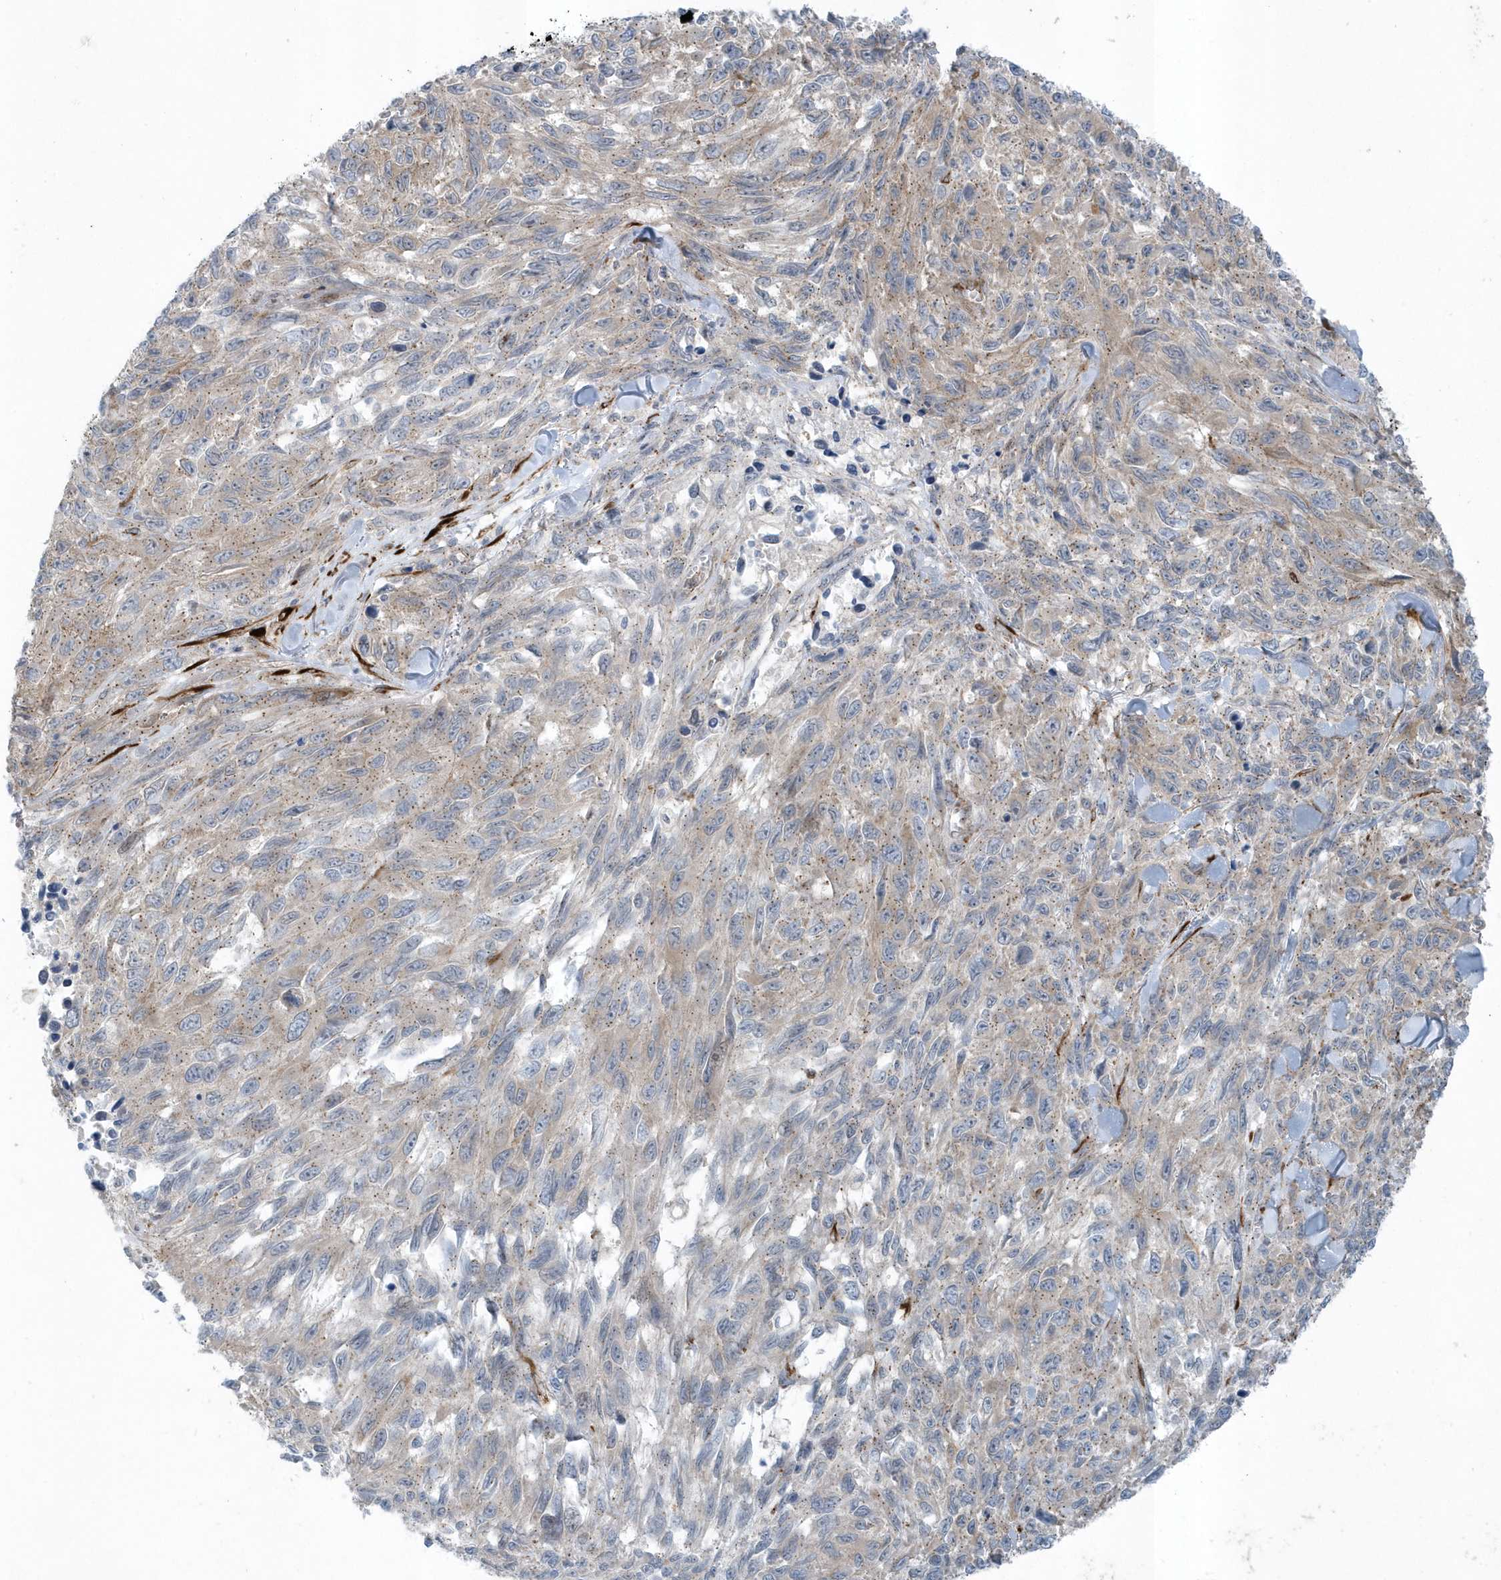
{"staining": {"intensity": "weak", "quantity": "25%-75%", "location": "cytoplasmic/membranous"}, "tissue": "melanoma", "cell_type": "Tumor cells", "image_type": "cancer", "snomed": [{"axis": "morphology", "description": "Malignant melanoma, NOS"}, {"axis": "topography", "description": "Skin"}], "caption": "A brown stain highlights weak cytoplasmic/membranous positivity of a protein in malignant melanoma tumor cells.", "gene": "FAM98A", "patient": {"sex": "female", "age": 96}}